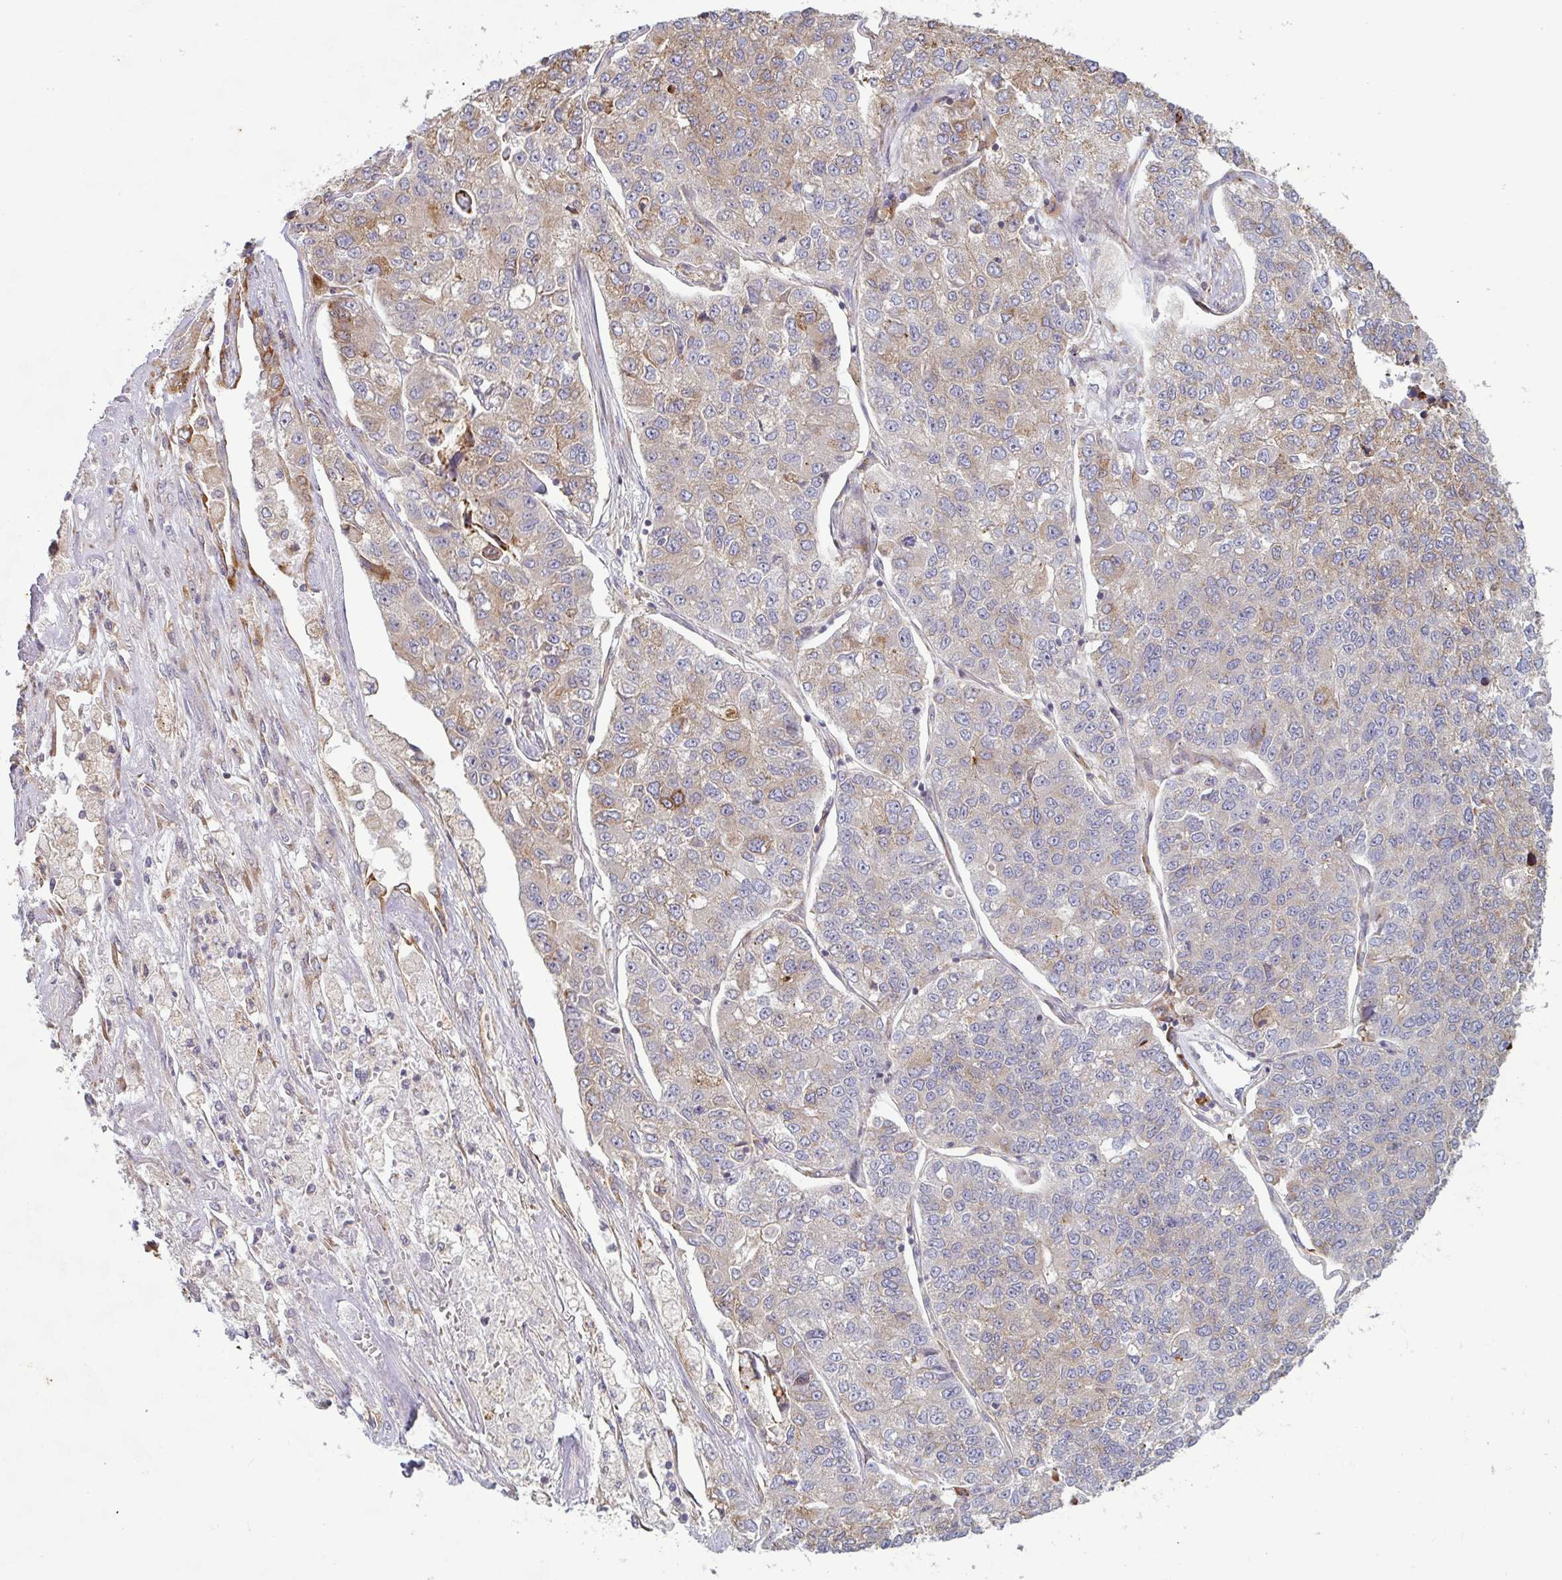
{"staining": {"intensity": "moderate", "quantity": "<25%", "location": "cytoplasmic/membranous"}, "tissue": "lung cancer", "cell_type": "Tumor cells", "image_type": "cancer", "snomed": [{"axis": "morphology", "description": "Adenocarcinoma, NOS"}, {"axis": "topography", "description": "Lung"}], "caption": "Lung cancer stained with DAB (3,3'-diaminobenzidine) immunohistochemistry reveals low levels of moderate cytoplasmic/membranous positivity in approximately <25% of tumor cells. Immunohistochemistry stains the protein of interest in brown and the nuclei are stained blue.", "gene": "RIT1", "patient": {"sex": "male", "age": 49}}